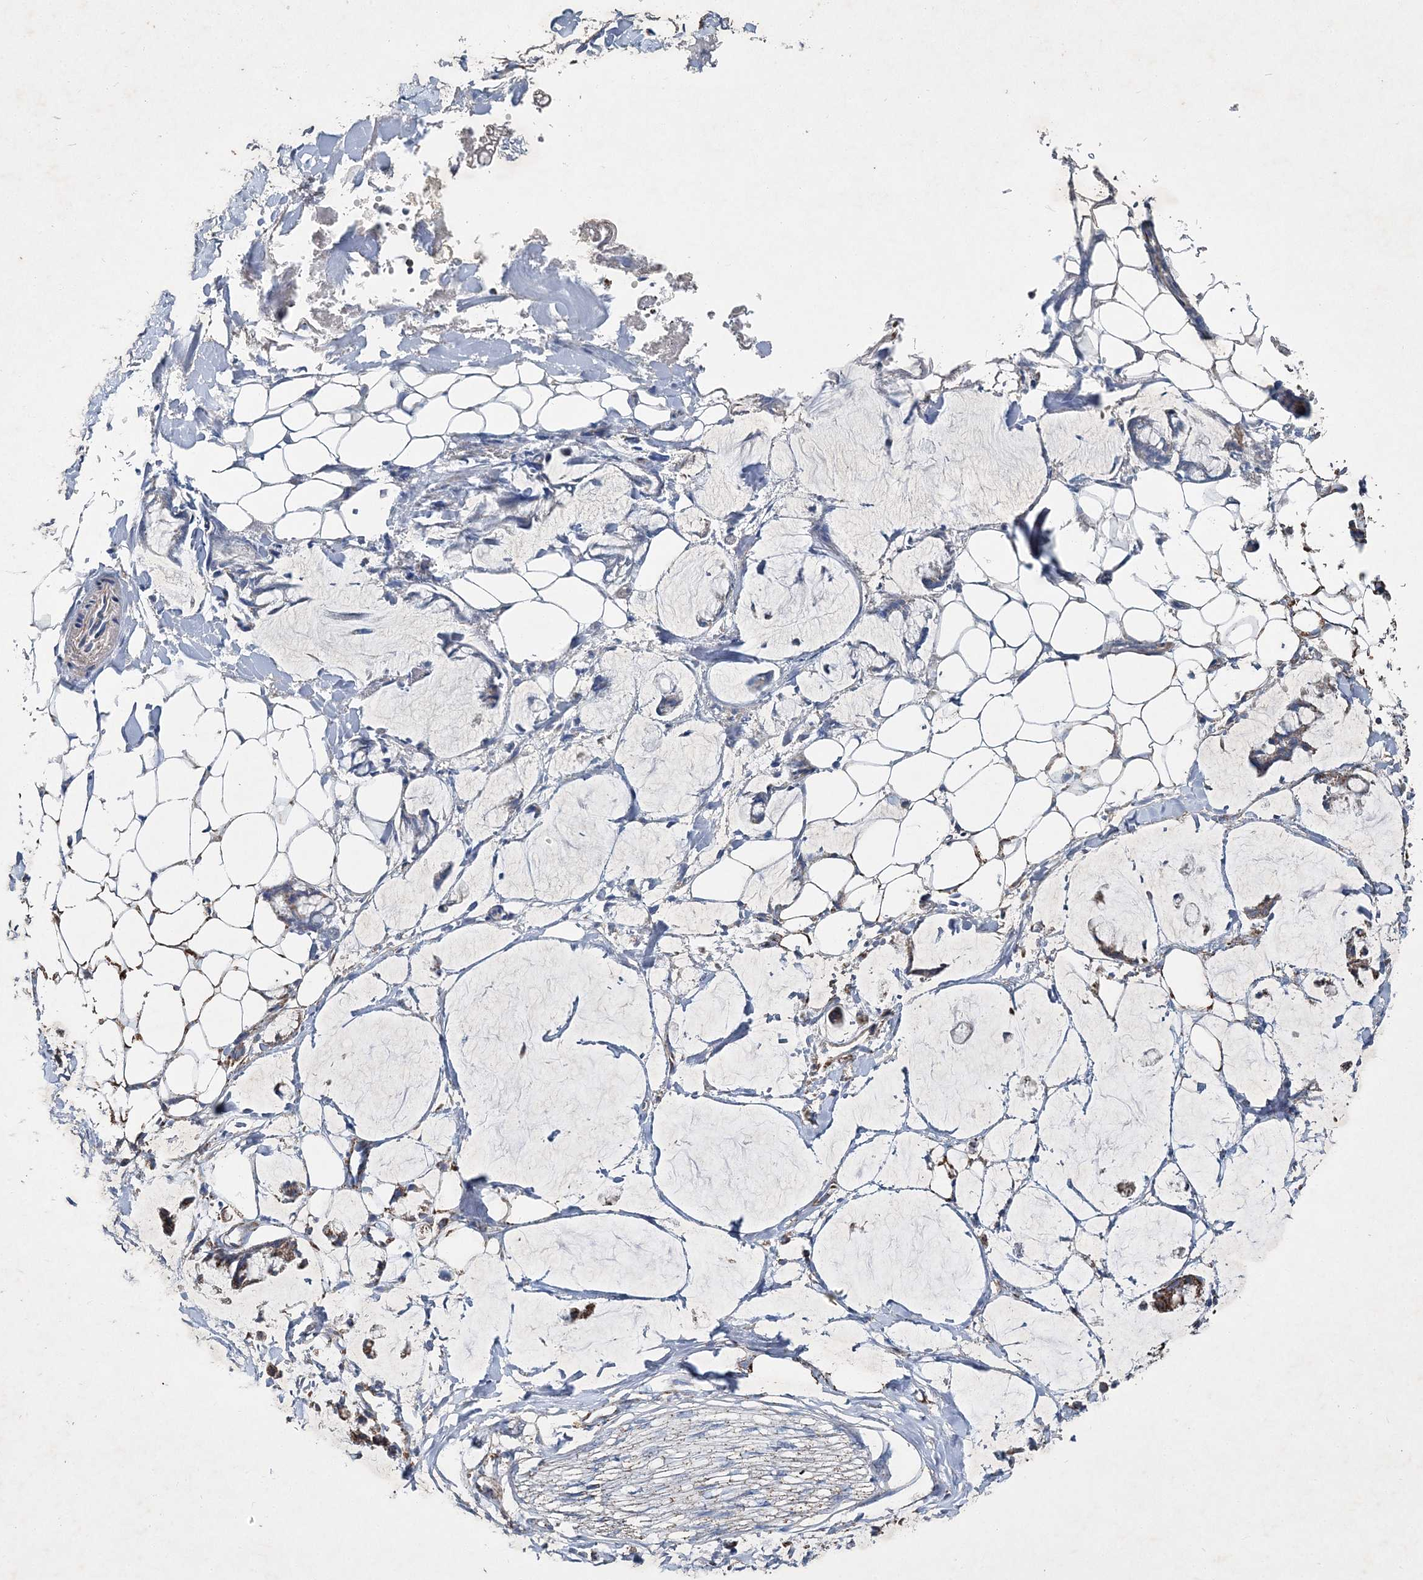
{"staining": {"intensity": "moderate", "quantity": "25%-75%", "location": "cytoplasmic/membranous"}, "tissue": "adipose tissue", "cell_type": "Adipocytes", "image_type": "normal", "snomed": [{"axis": "morphology", "description": "Normal tissue, NOS"}, {"axis": "morphology", "description": "Adenocarcinoma, NOS"}, {"axis": "topography", "description": "Colon"}, {"axis": "topography", "description": "Peripheral nerve tissue"}], "caption": "Approximately 25%-75% of adipocytes in unremarkable human adipose tissue display moderate cytoplasmic/membranous protein staining as visualized by brown immunohistochemical staining.", "gene": "SPAG16", "patient": {"sex": "male", "age": 14}}